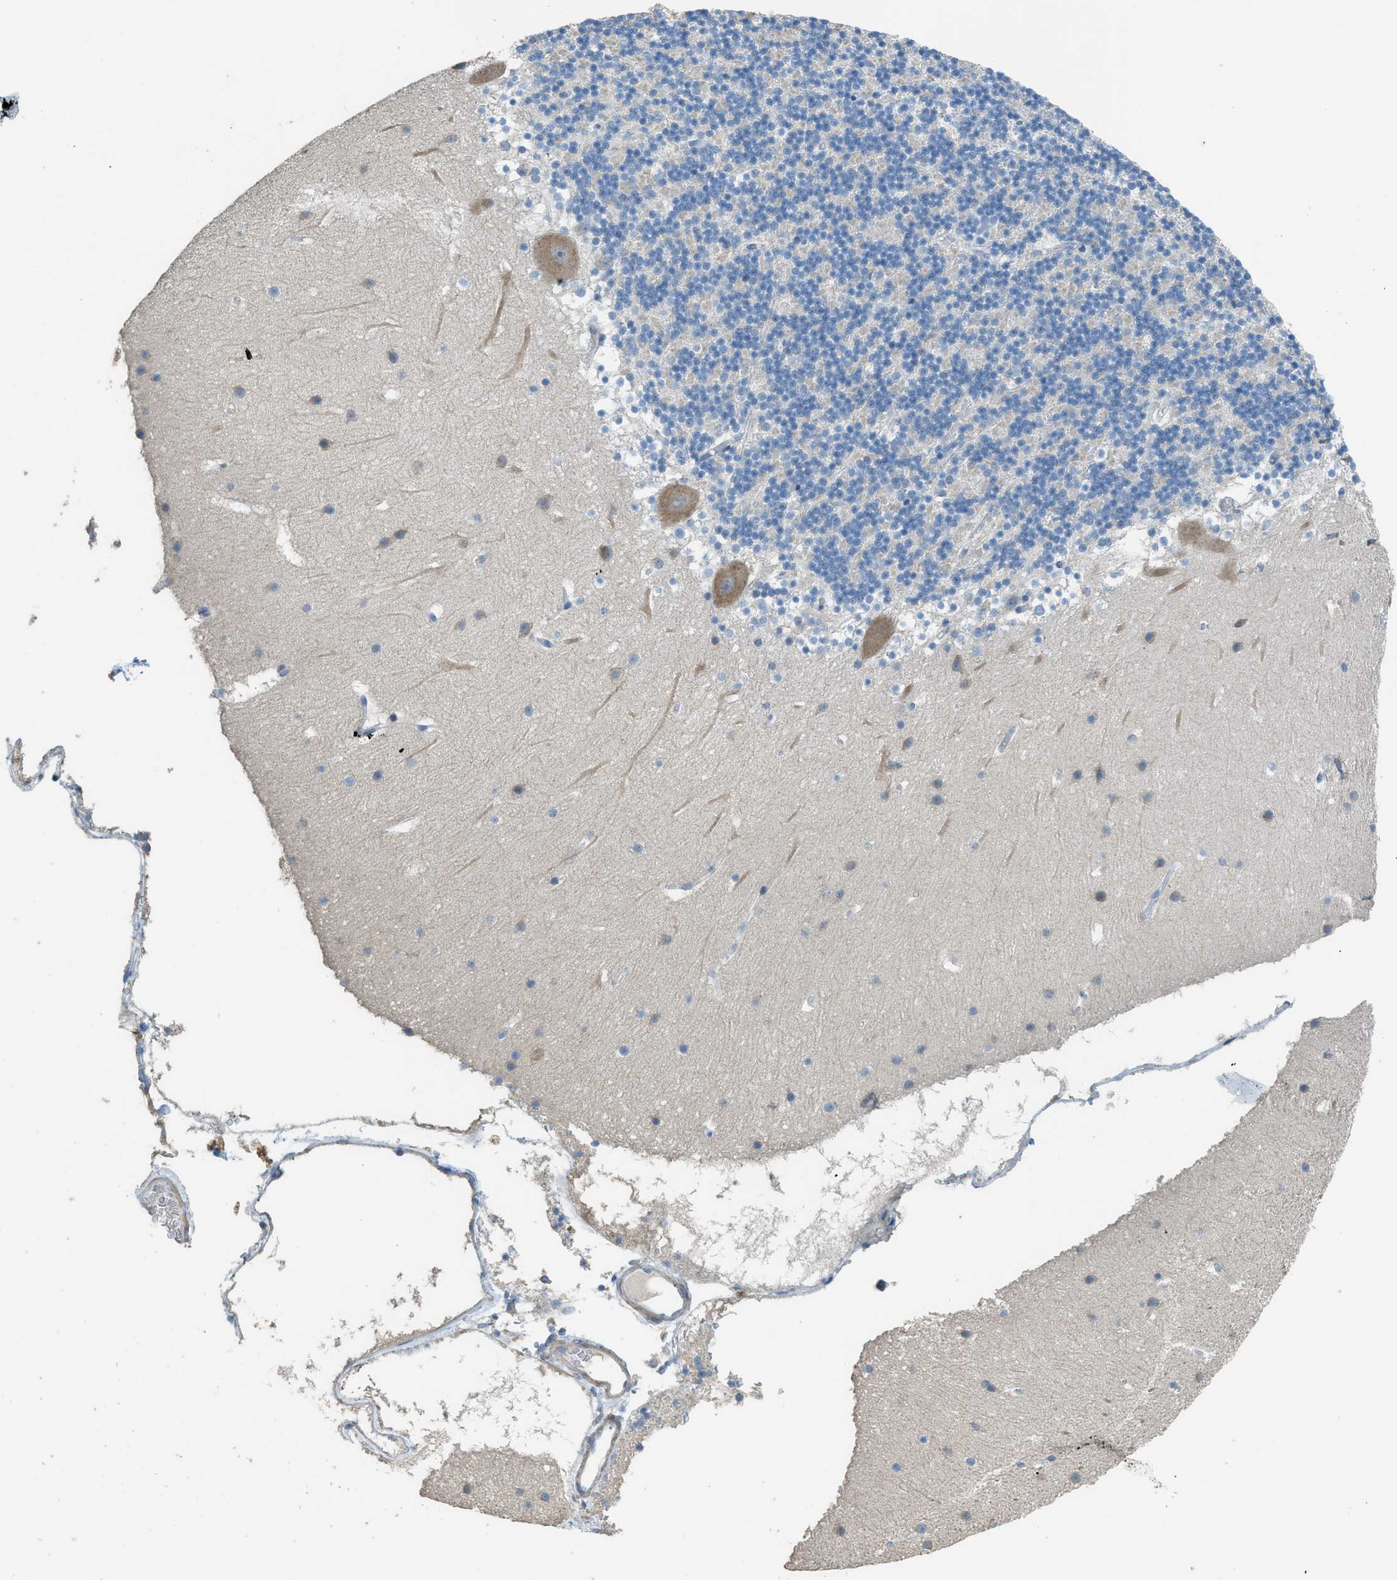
{"staining": {"intensity": "weak", "quantity": "<25%", "location": "cytoplasmic/membranous"}, "tissue": "cerebellum", "cell_type": "Cells in granular layer", "image_type": "normal", "snomed": [{"axis": "morphology", "description": "Normal tissue, NOS"}, {"axis": "topography", "description": "Cerebellum"}], "caption": "Immunohistochemistry image of benign human cerebellum stained for a protein (brown), which shows no staining in cells in granular layer.", "gene": "TIMD4", "patient": {"sex": "male", "age": 45}}